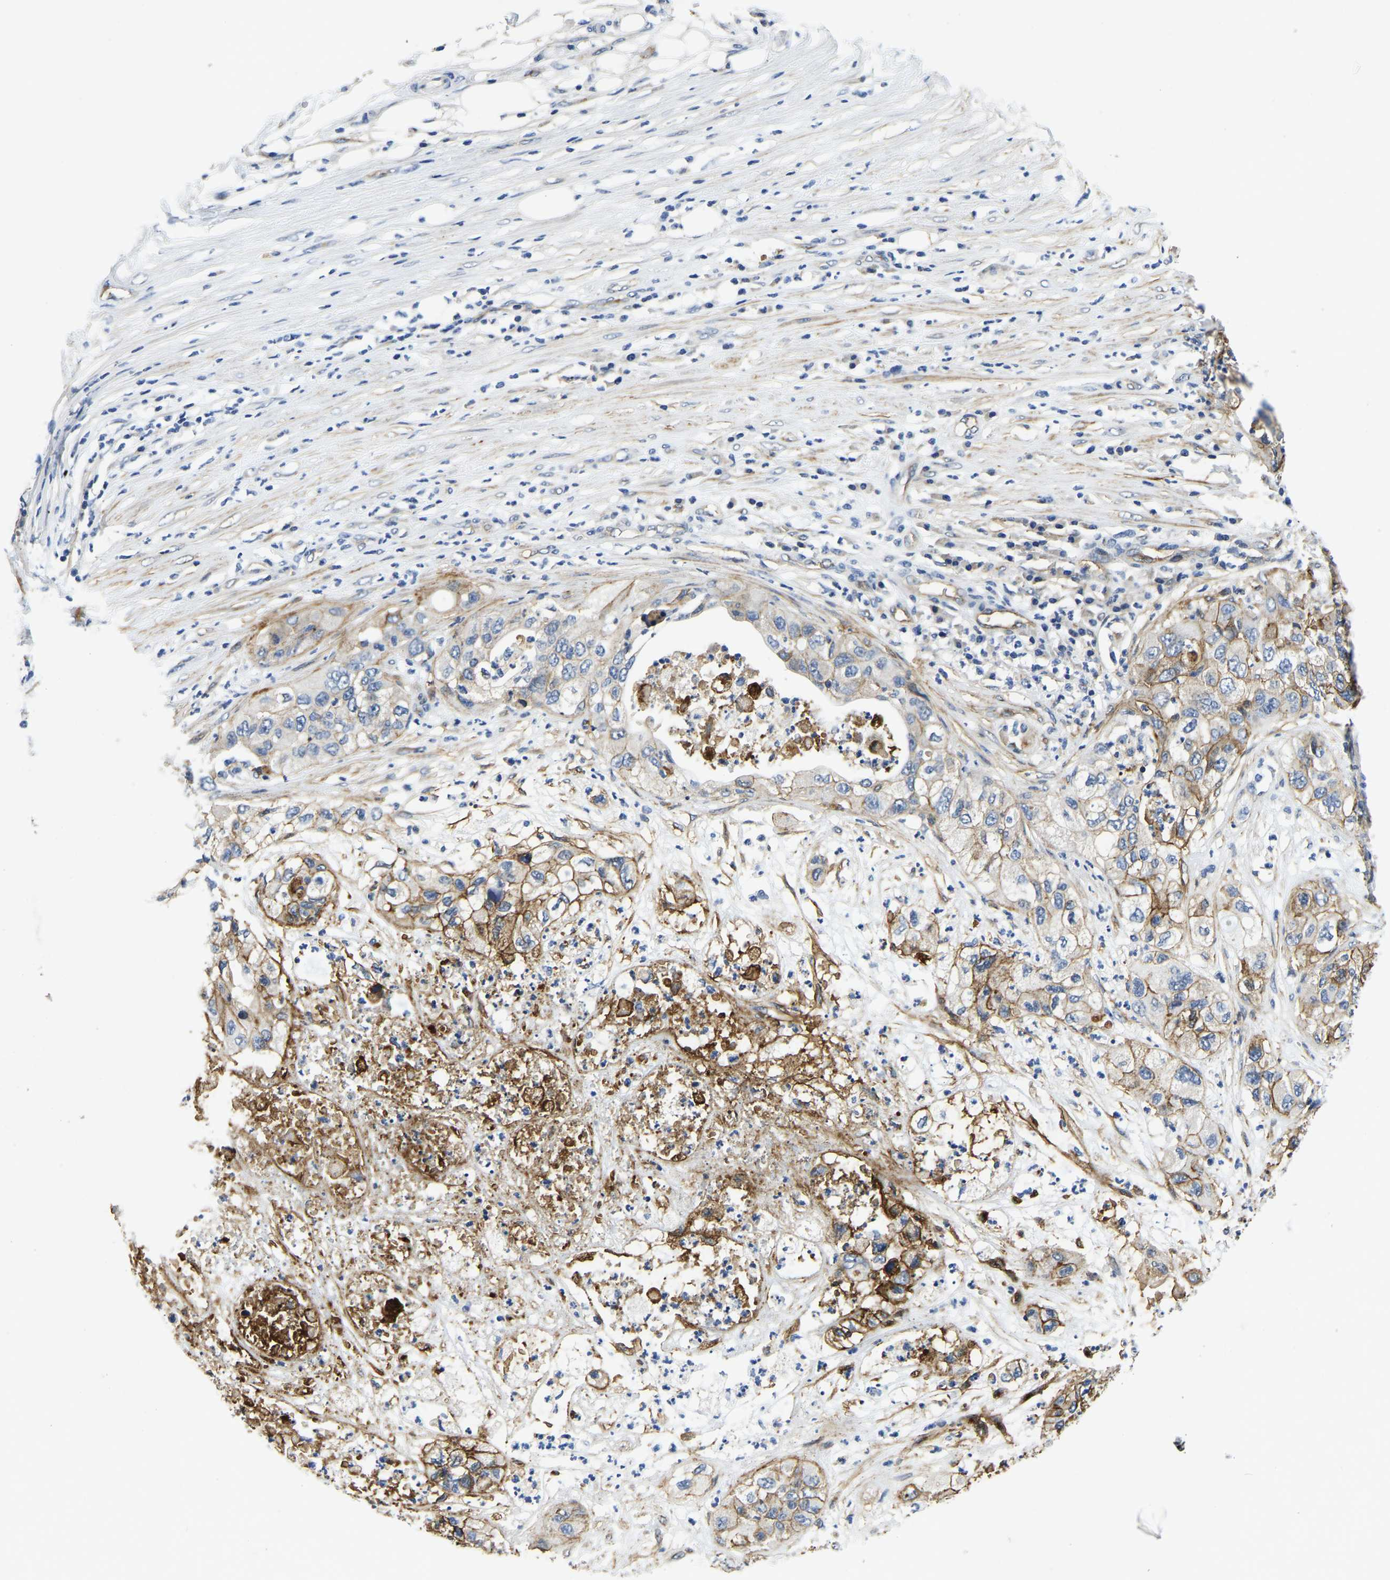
{"staining": {"intensity": "moderate", "quantity": "25%-75%", "location": "cytoplasmic/membranous"}, "tissue": "pancreatic cancer", "cell_type": "Tumor cells", "image_type": "cancer", "snomed": [{"axis": "morphology", "description": "Adenocarcinoma, NOS"}, {"axis": "topography", "description": "Pancreas"}], "caption": "A brown stain shows moderate cytoplasmic/membranous positivity of a protein in adenocarcinoma (pancreatic) tumor cells.", "gene": "ITGA2", "patient": {"sex": "female", "age": 78}}